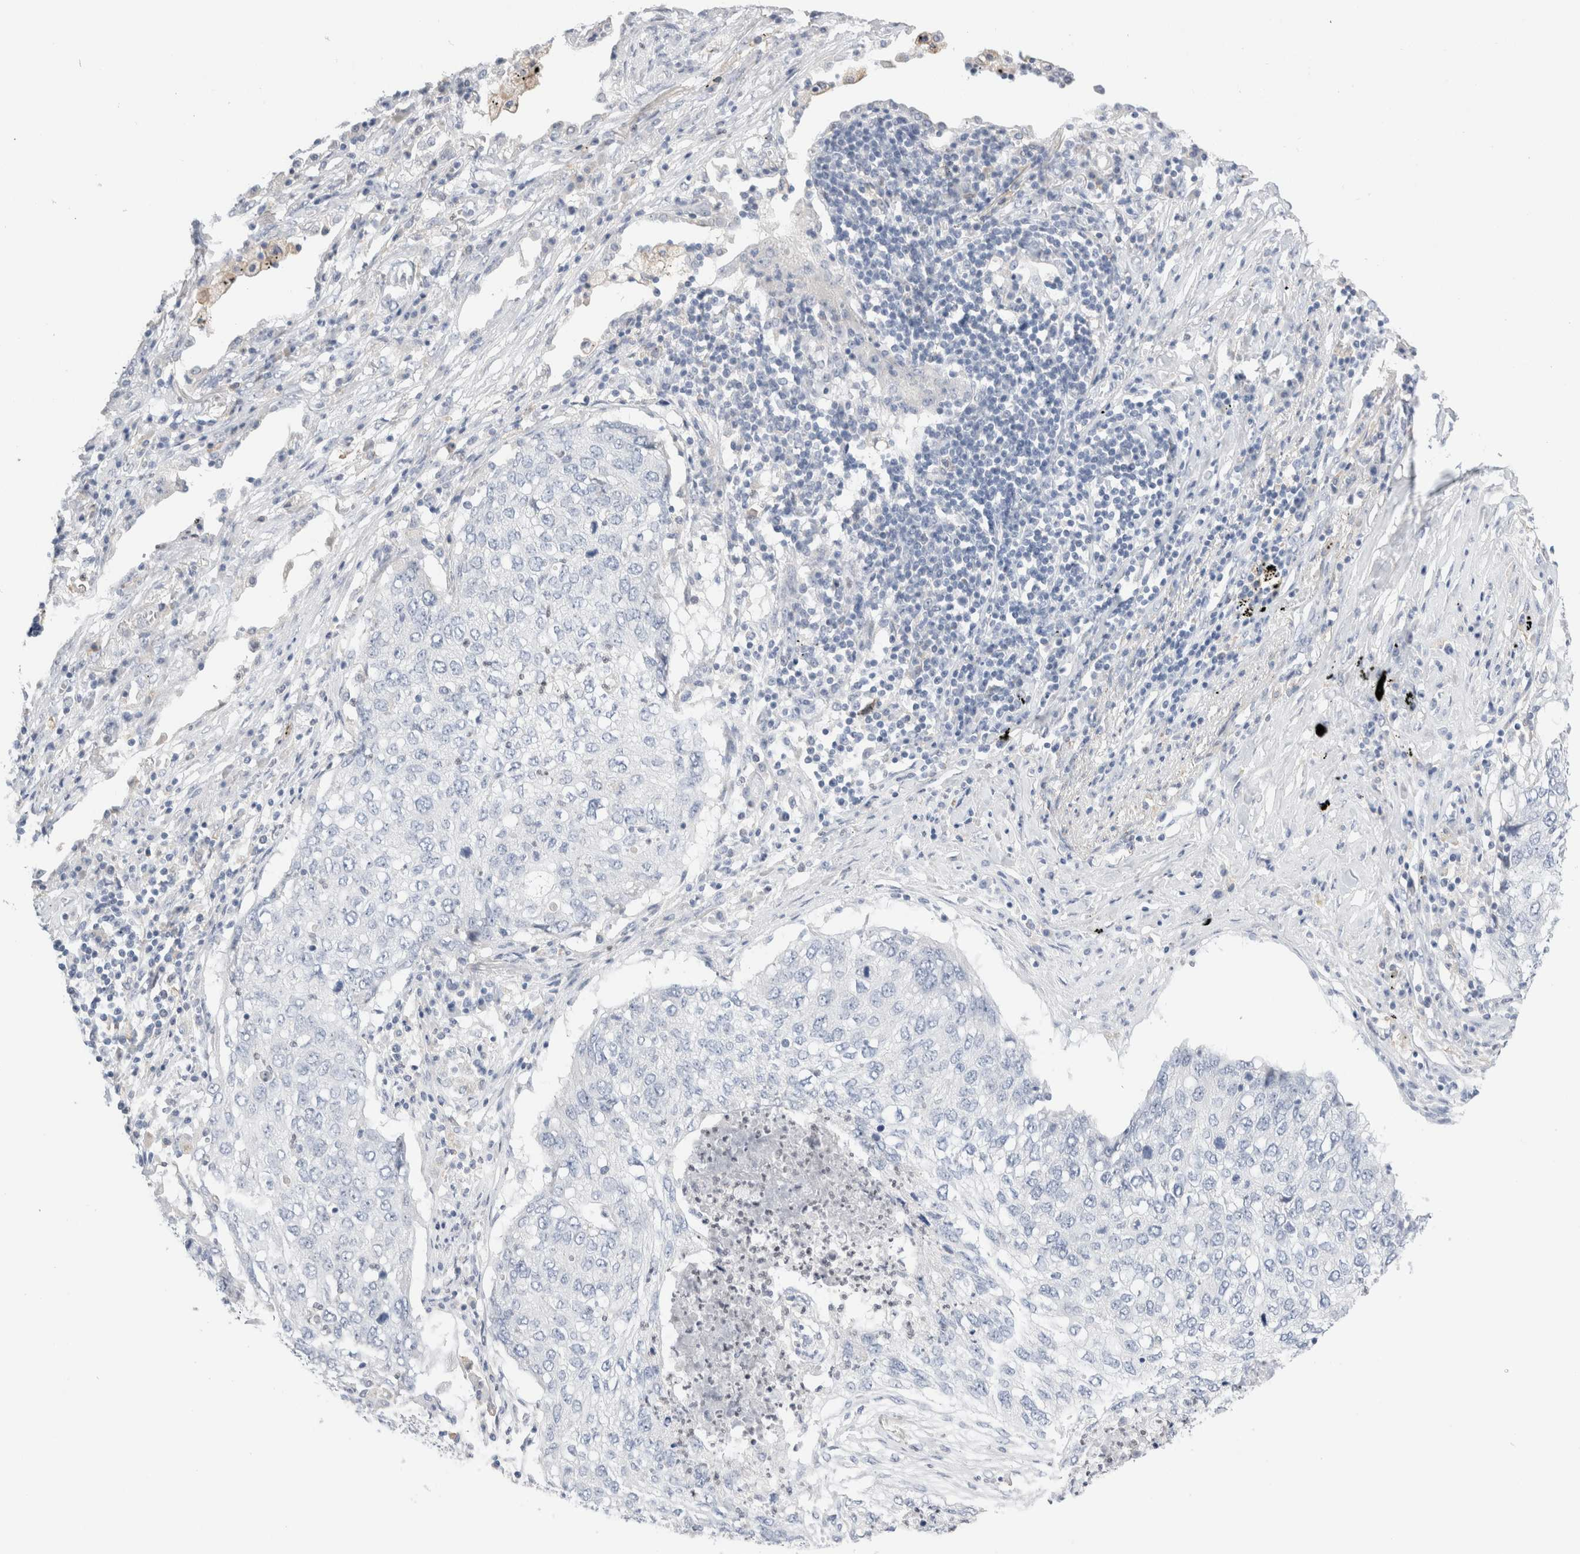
{"staining": {"intensity": "negative", "quantity": "none", "location": "none"}, "tissue": "lung cancer", "cell_type": "Tumor cells", "image_type": "cancer", "snomed": [{"axis": "morphology", "description": "Squamous cell carcinoma, NOS"}, {"axis": "topography", "description": "Lung"}], "caption": "Immunohistochemistry photomicrograph of neoplastic tissue: lung cancer stained with DAB demonstrates no significant protein staining in tumor cells.", "gene": "ADAM30", "patient": {"sex": "female", "age": 63}}